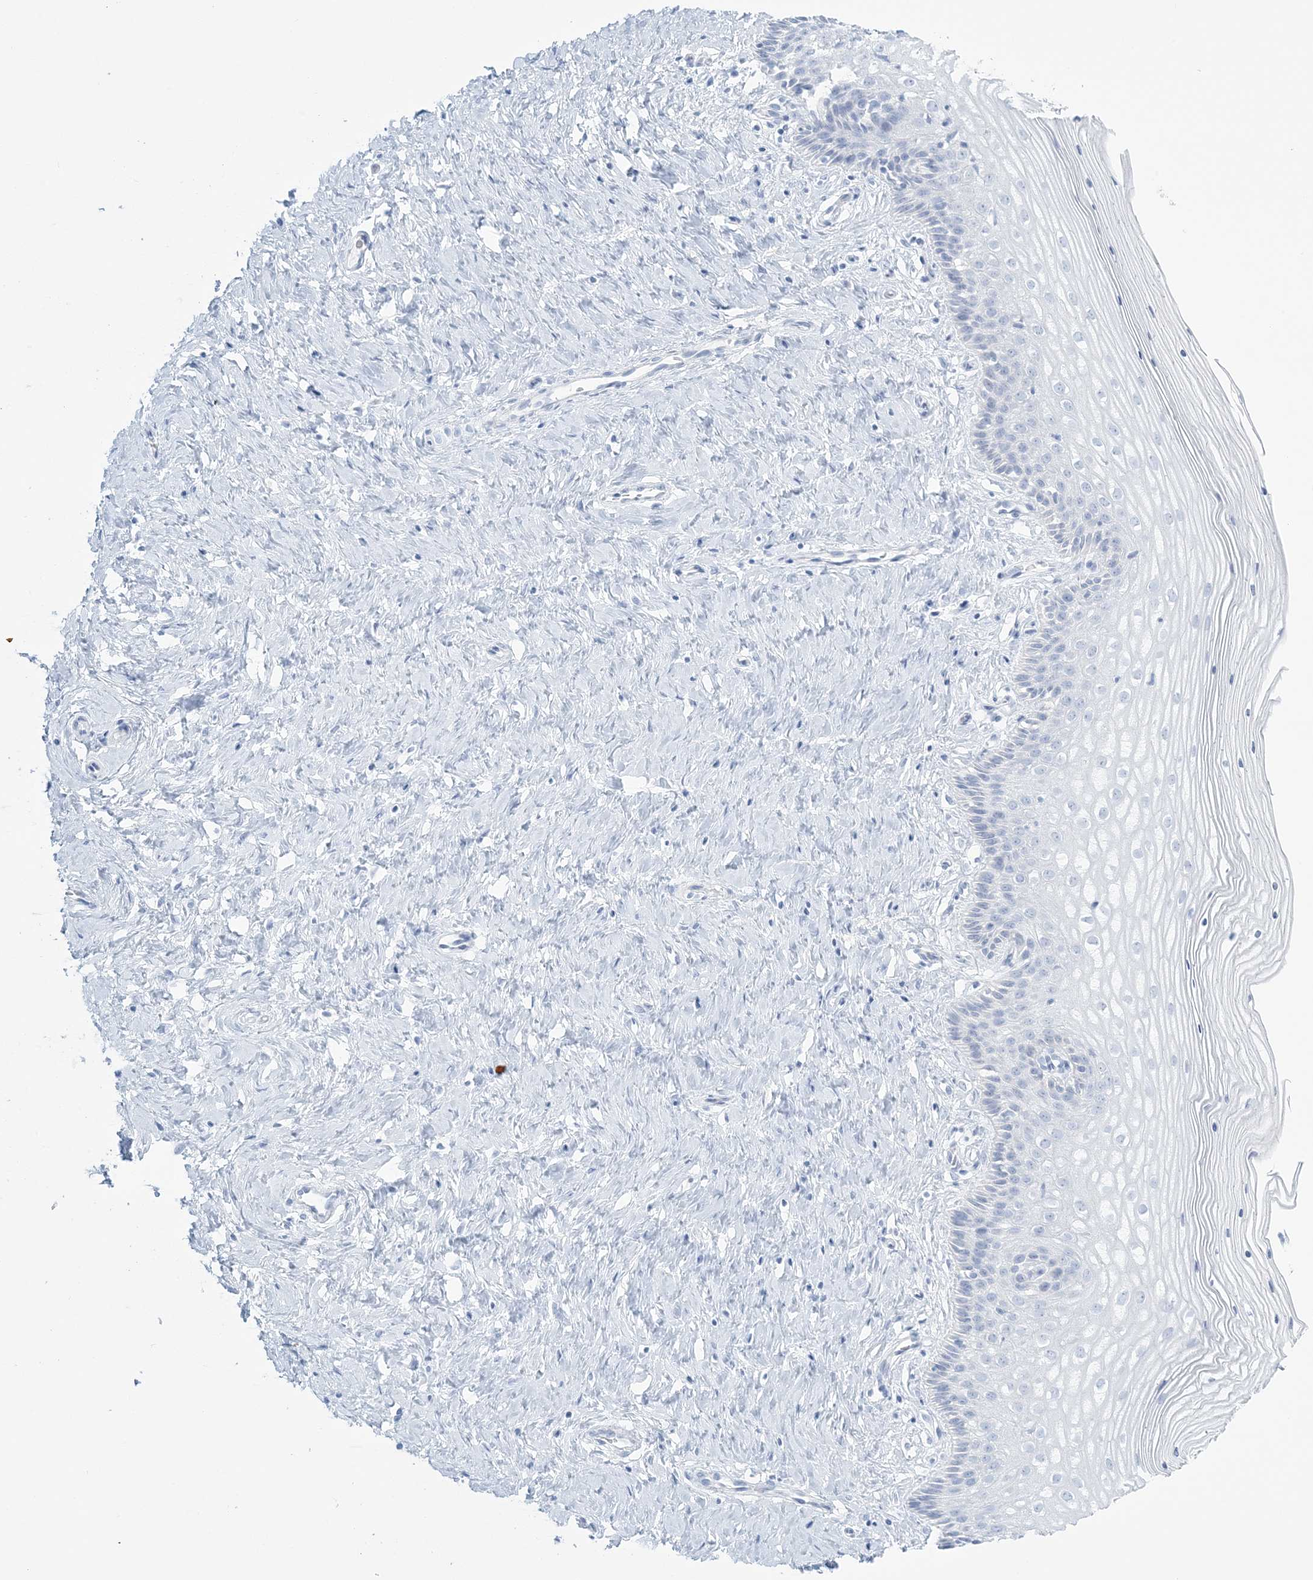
{"staining": {"intensity": "negative", "quantity": "none", "location": "none"}, "tissue": "cervix", "cell_type": "Glandular cells", "image_type": "normal", "snomed": [{"axis": "morphology", "description": "Normal tissue, NOS"}, {"axis": "topography", "description": "Cervix"}], "caption": "Immunohistochemistry (IHC) photomicrograph of unremarkable human cervix stained for a protein (brown), which reveals no expression in glandular cells.", "gene": "AGXT", "patient": {"sex": "female", "age": 33}}